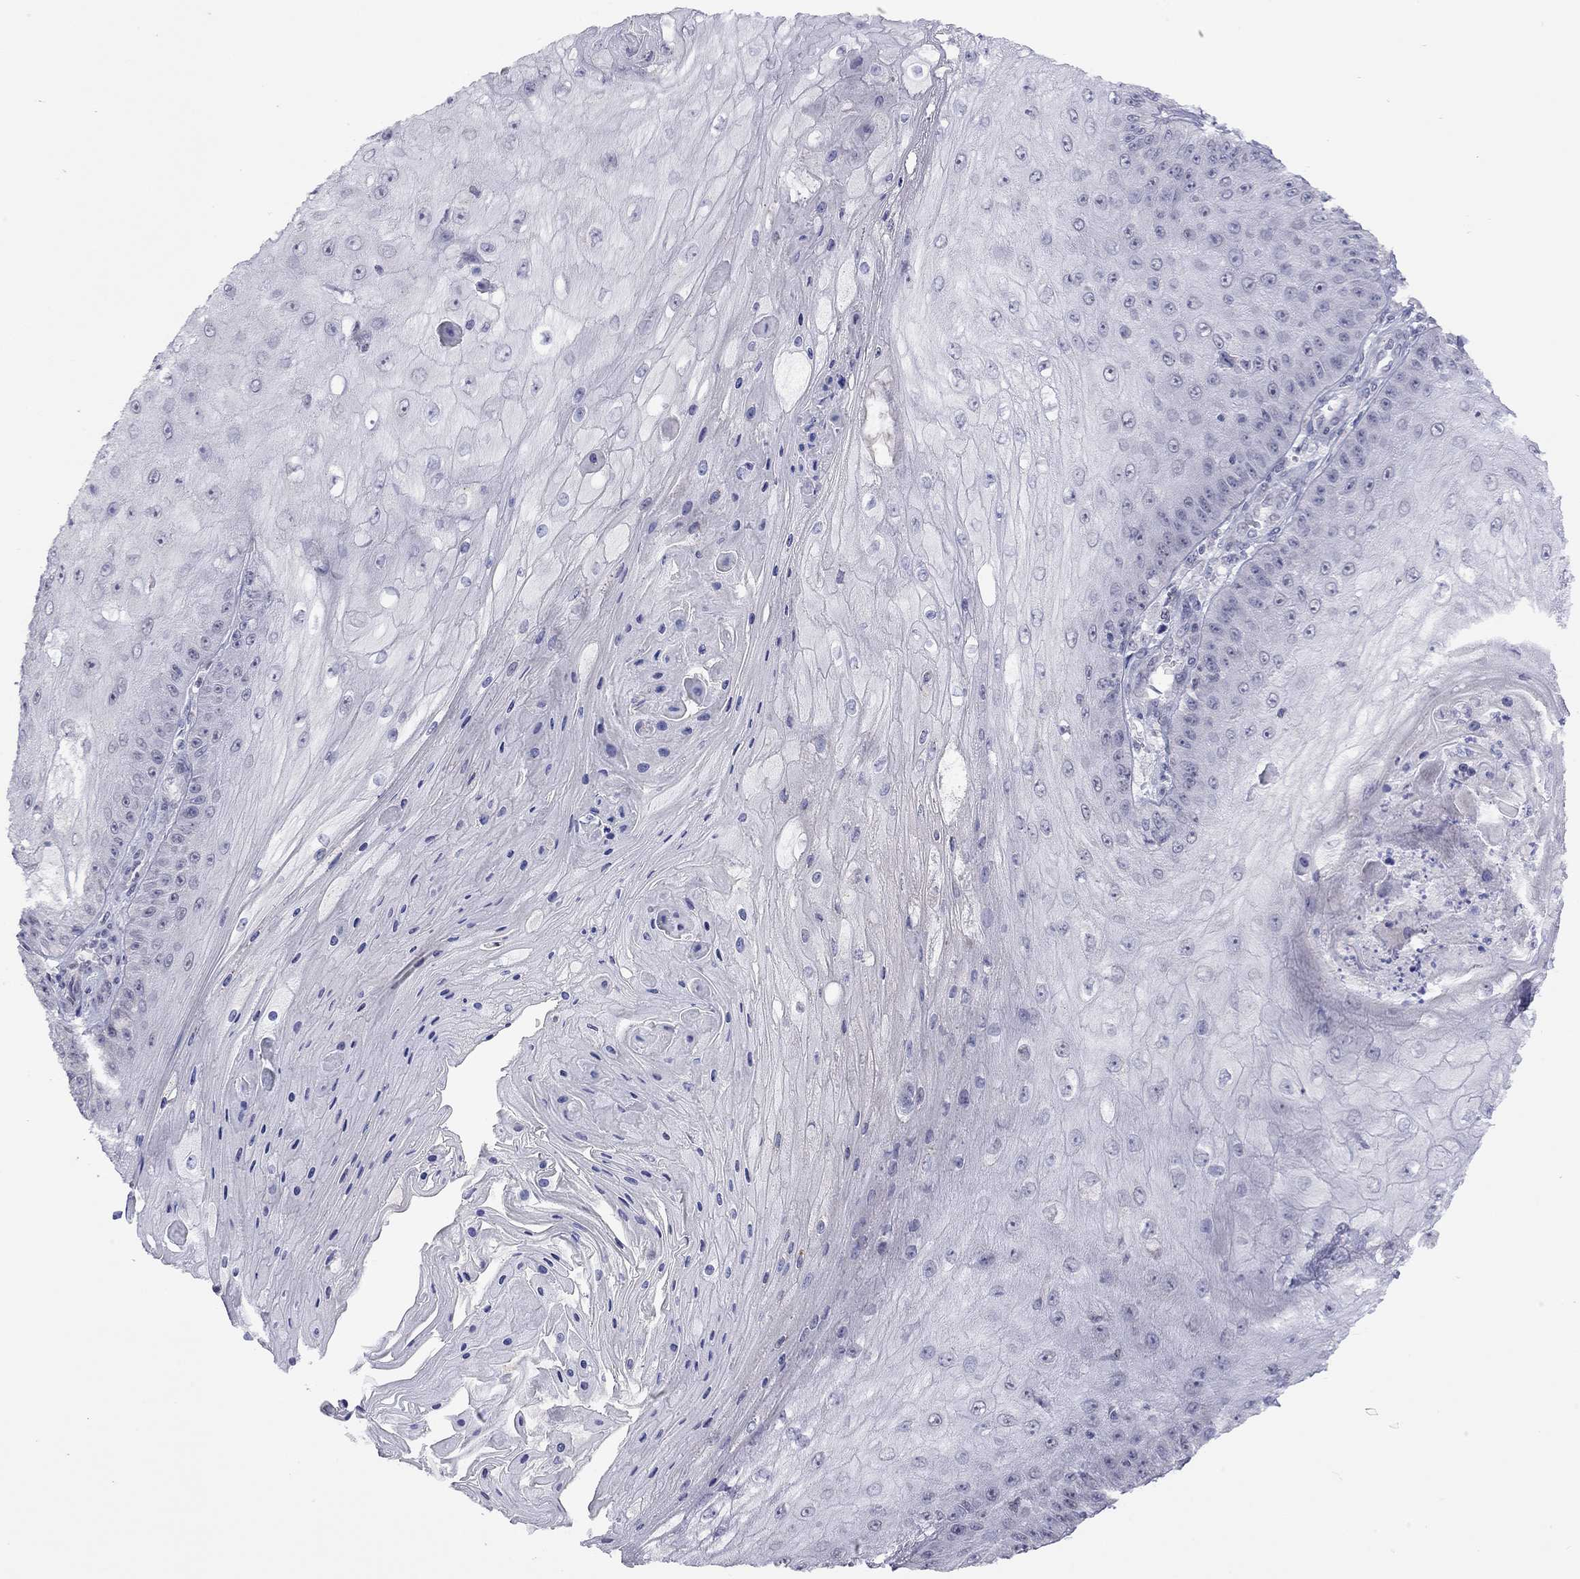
{"staining": {"intensity": "negative", "quantity": "none", "location": "none"}, "tissue": "skin cancer", "cell_type": "Tumor cells", "image_type": "cancer", "snomed": [{"axis": "morphology", "description": "Squamous cell carcinoma, NOS"}, {"axis": "topography", "description": "Skin"}], "caption": "An image of human squamous cell carcinoma (skin) is negative for staining in tumor cells.", "gene": "HES5", "patient": {"sex": "male", "age": 70}}